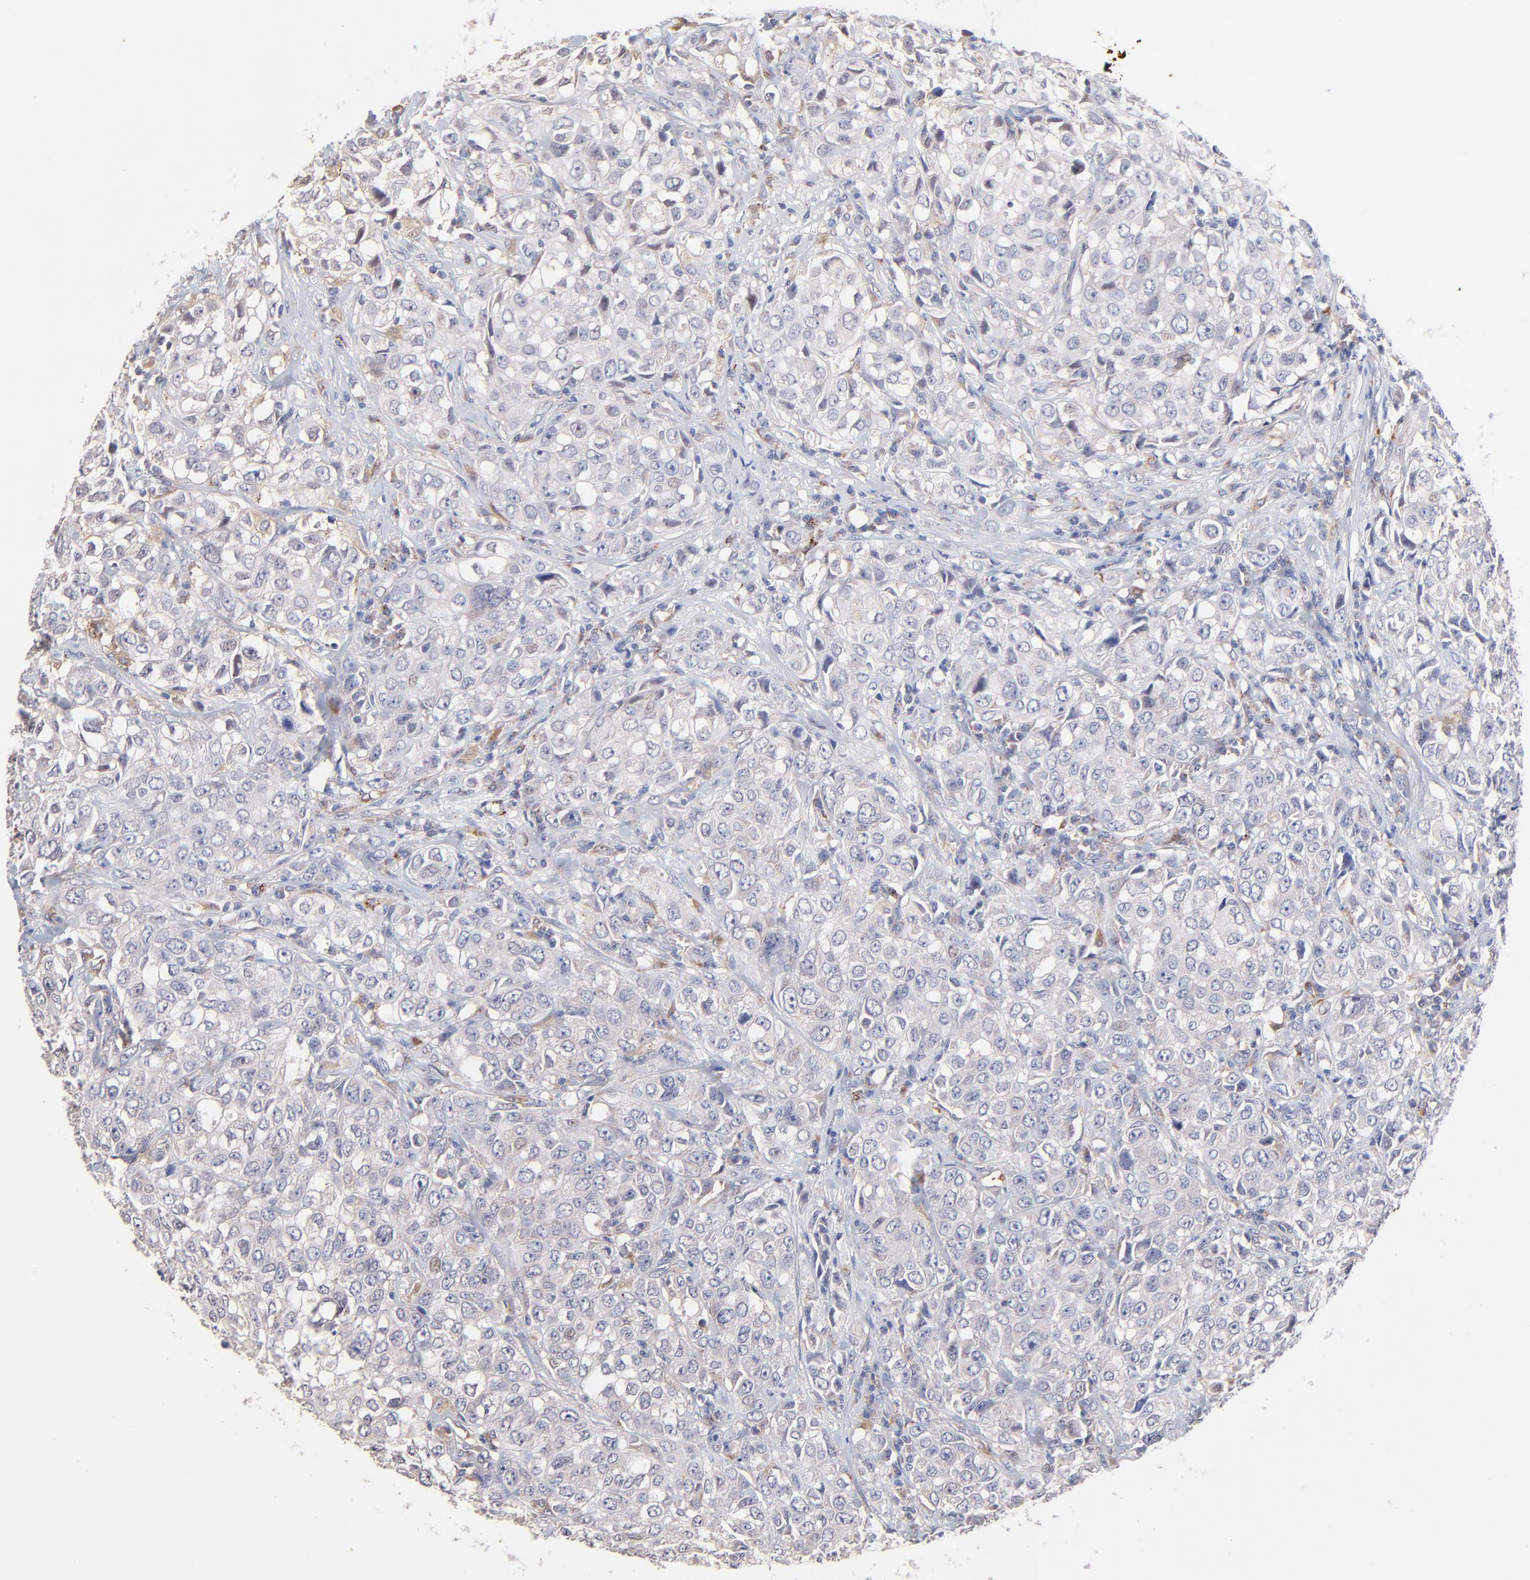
{"staining": {"intensity": "negative", "quantity": "none", "location": "none"}, "tissue": "urothelial cancer", "cell_type": "Tumor cells", "image_type": "cancer", "snomed": [{"axis": "morphology", "description": "Urothelial carcinoma, High grade"}, {"axis": "topography", "description": "Urinary bladder"}], "caption": "An image of human high-grade urothelial carcinoma is negative for staining in tumor cells. (DAB immunohistochemistry with hematoxylin counter stain).", "gene": "PDE4B", "patient": {"sex": "female", "age": 75}}